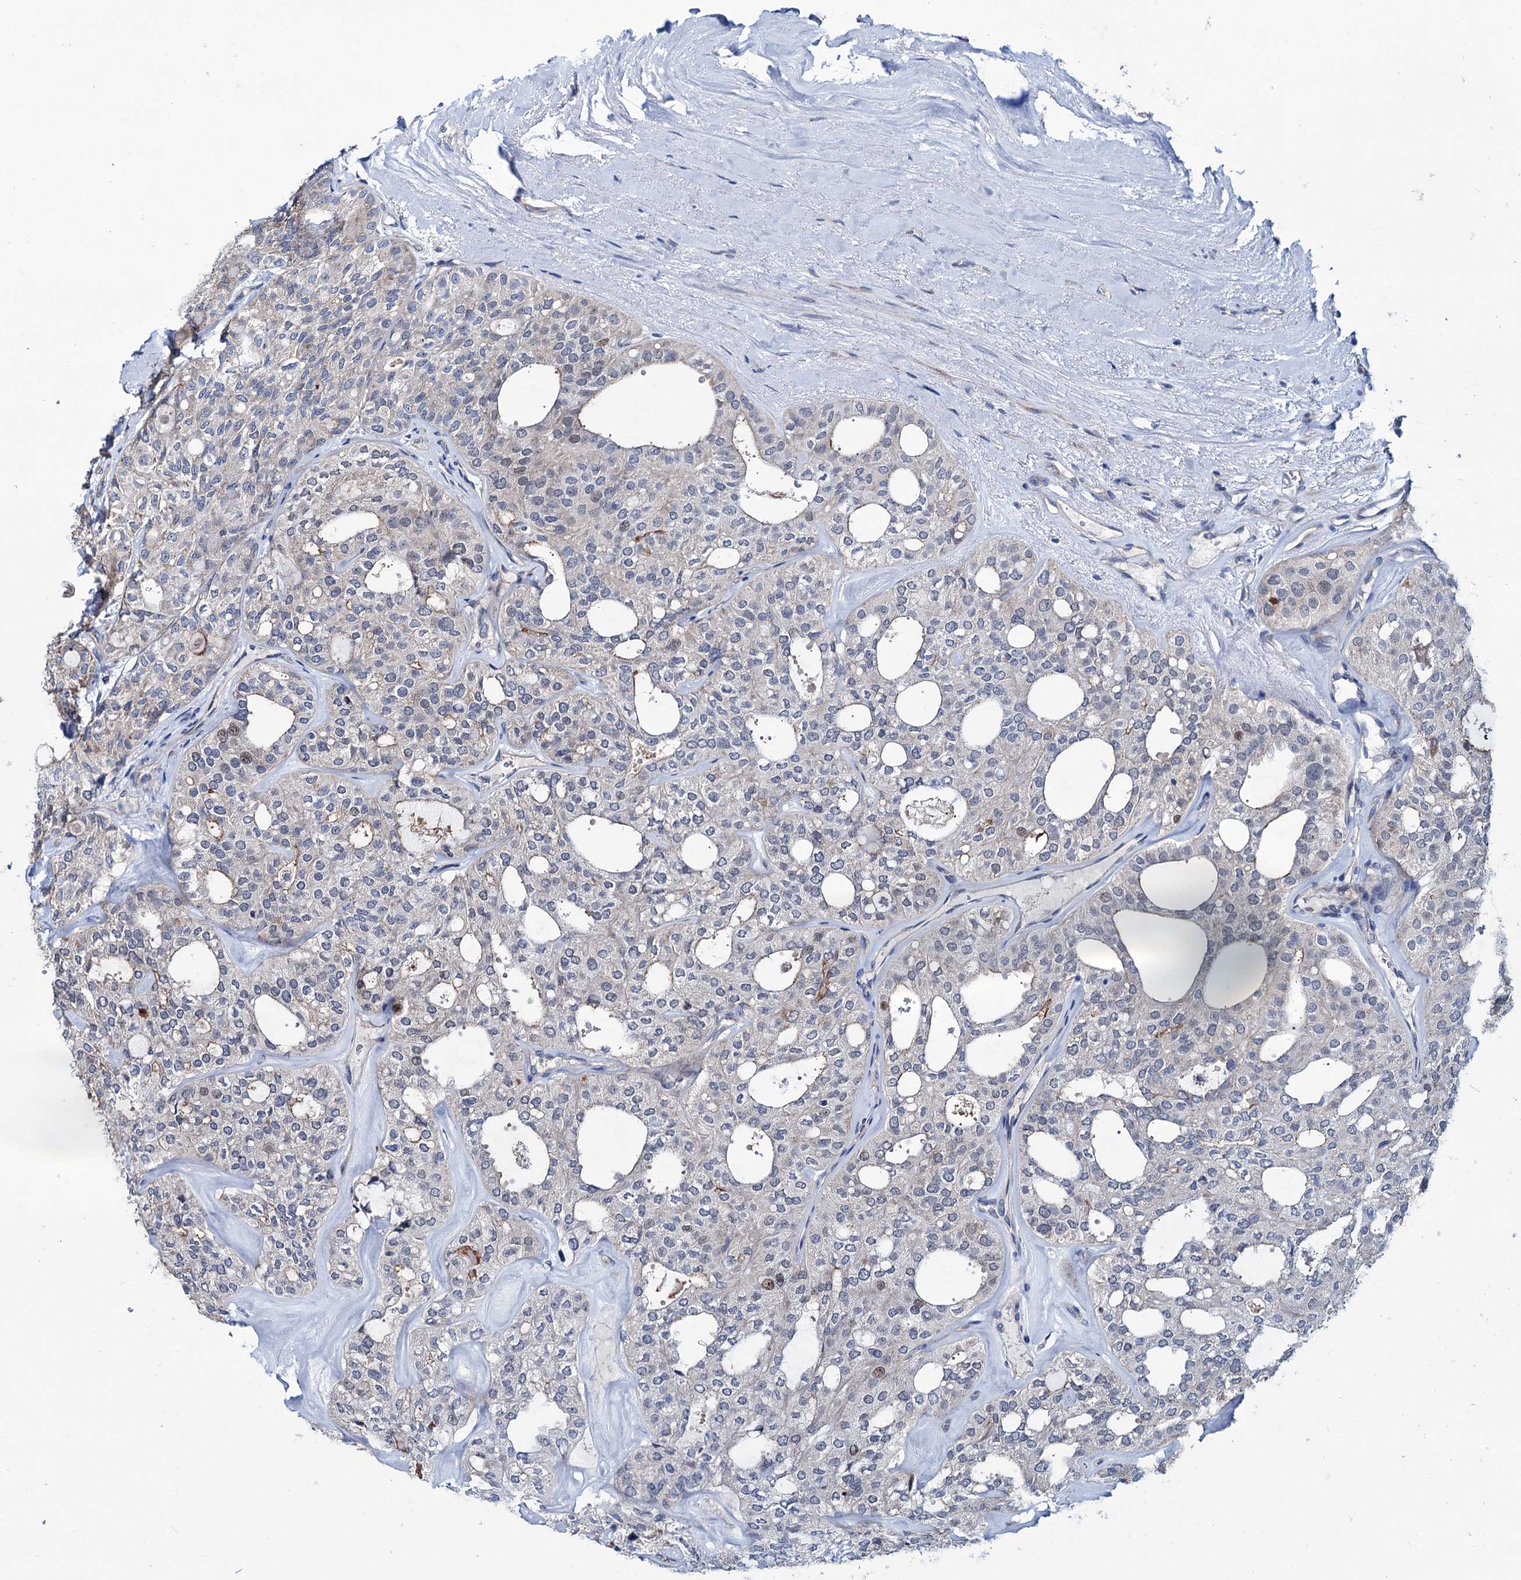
{"staining": {"intensity": "negative", "quantity": "none", "location": "none"}, "tissue": "thyroid cancer", "cell_type": "Tumor cells", "image_type": "cancer", "snomed": [{"axis": "morphology", "description": "Follicular adenoma carcinoma, NOS"}, {"axis": "topography", "description": "Thyroid gland"}], "caption": "This is a image of immunohistochemistry staining of follicular adenoma carcinoma (thyroid), which shows no expression in tumor cells. The staining was performed using DAB (3,3'-diaminobenzidine) to visualize the protein expression in brown, while the nuclei were stained in blue with hematoxylin (Magnification: 20x).", "gene": "EYA4", "patient": {"sex": "male", "age": 75}}